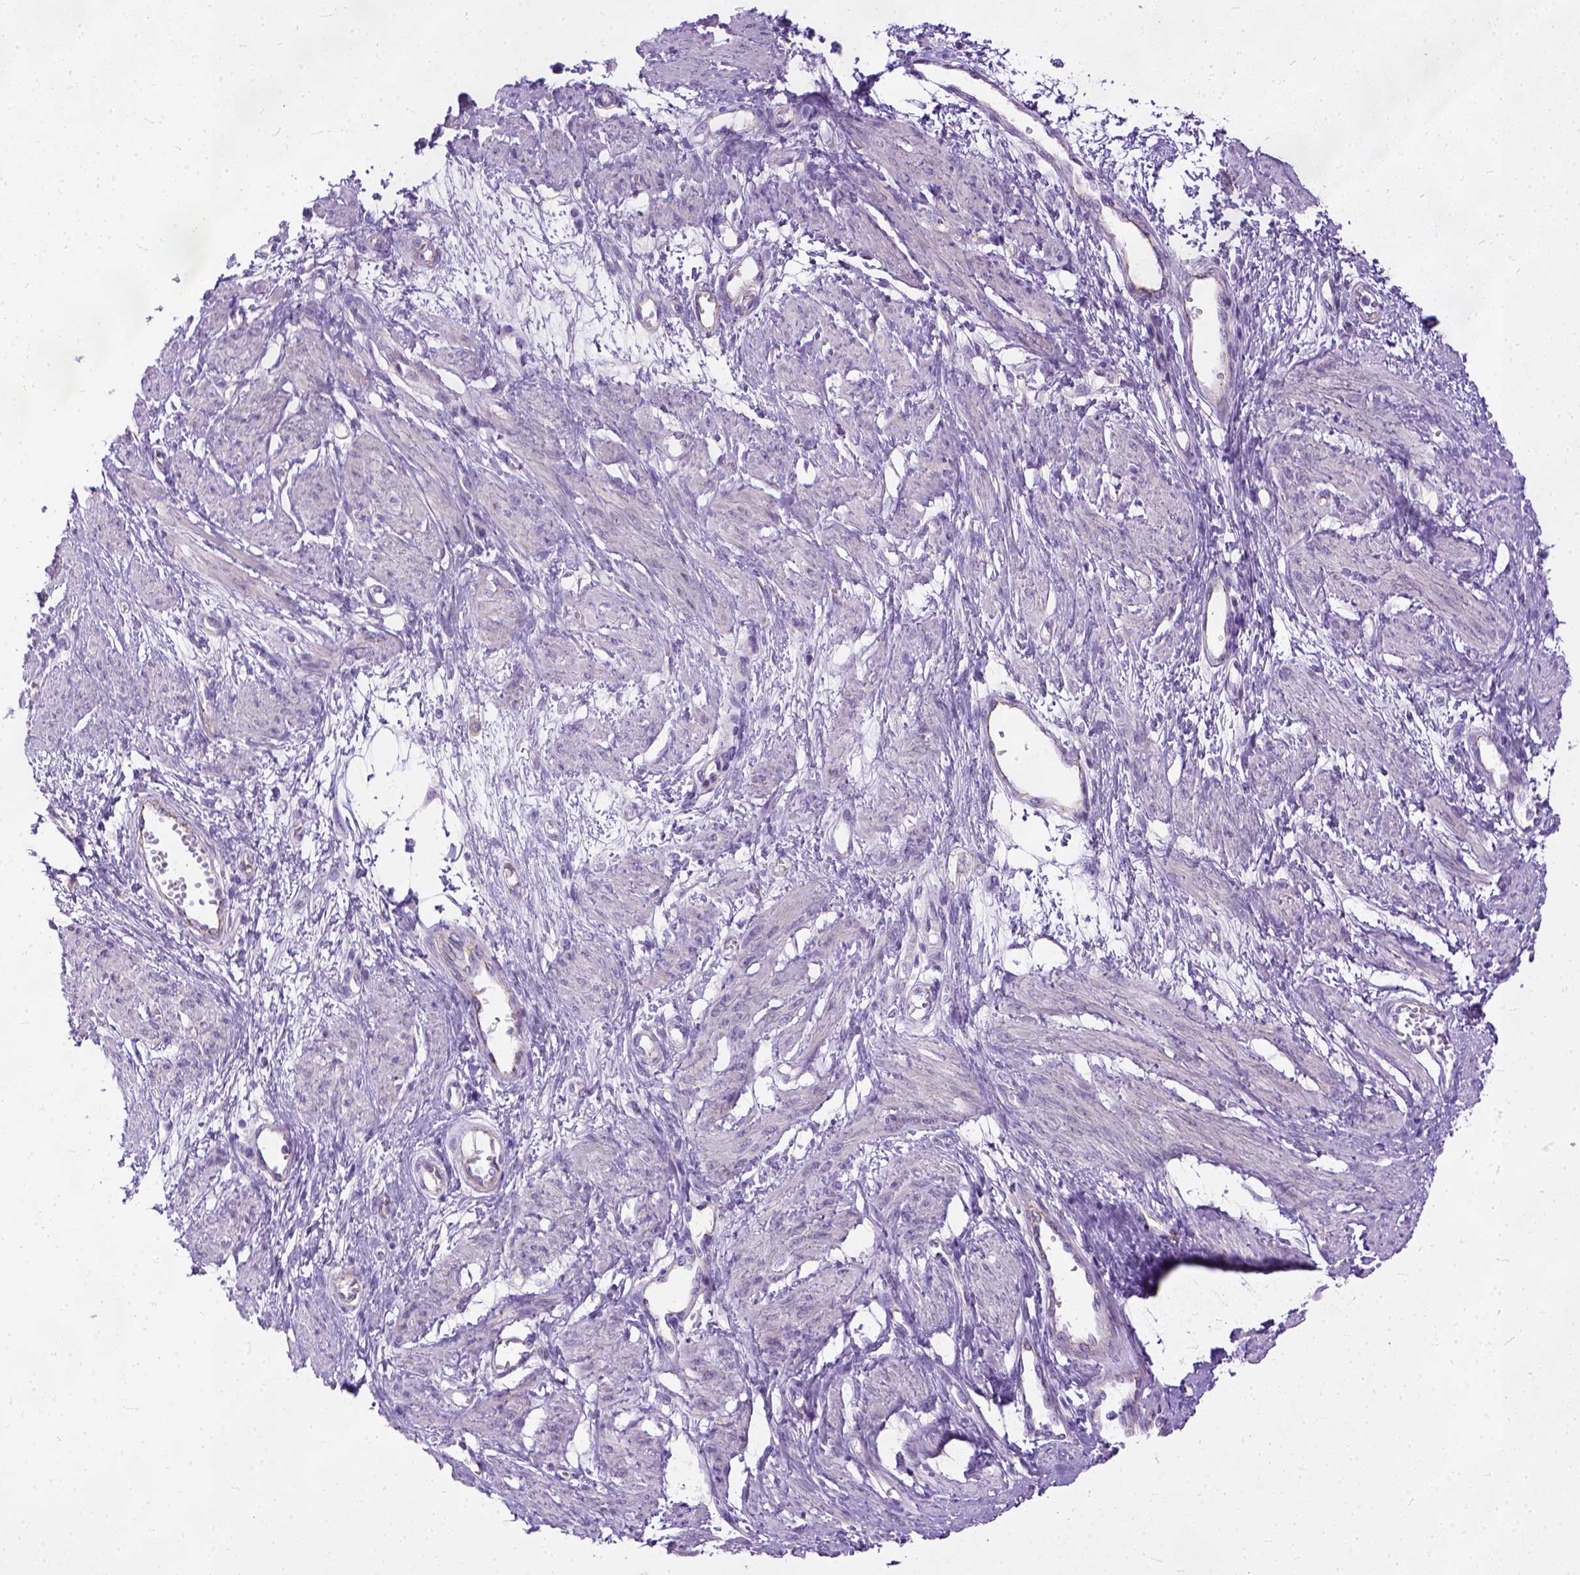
{"staining": {"intensity": "negative", "quantity": "none", "location": "none"}, "tissue": "smooth muscle", "cell_type": "Smooth muscle cells", "image_type": "normal", "snomed": [{"axis": "morphology", "description": "Normal tissue, NOS"}, {"axis": "topography", "description": "Smooth muscle"}, {"axis": "topography", "description": "Uterus"}], "caption": "High magnification brightfield microscopy of unremarkable smooth muscle stained with DAB (3,3'-diaminobenzidine) (brown) and counterstained with hematoxylin (blue): smooth muscle cells show no significant positivity.", "gene": "ADGRF1", "patient": {"sex": "female", "age": 39}}